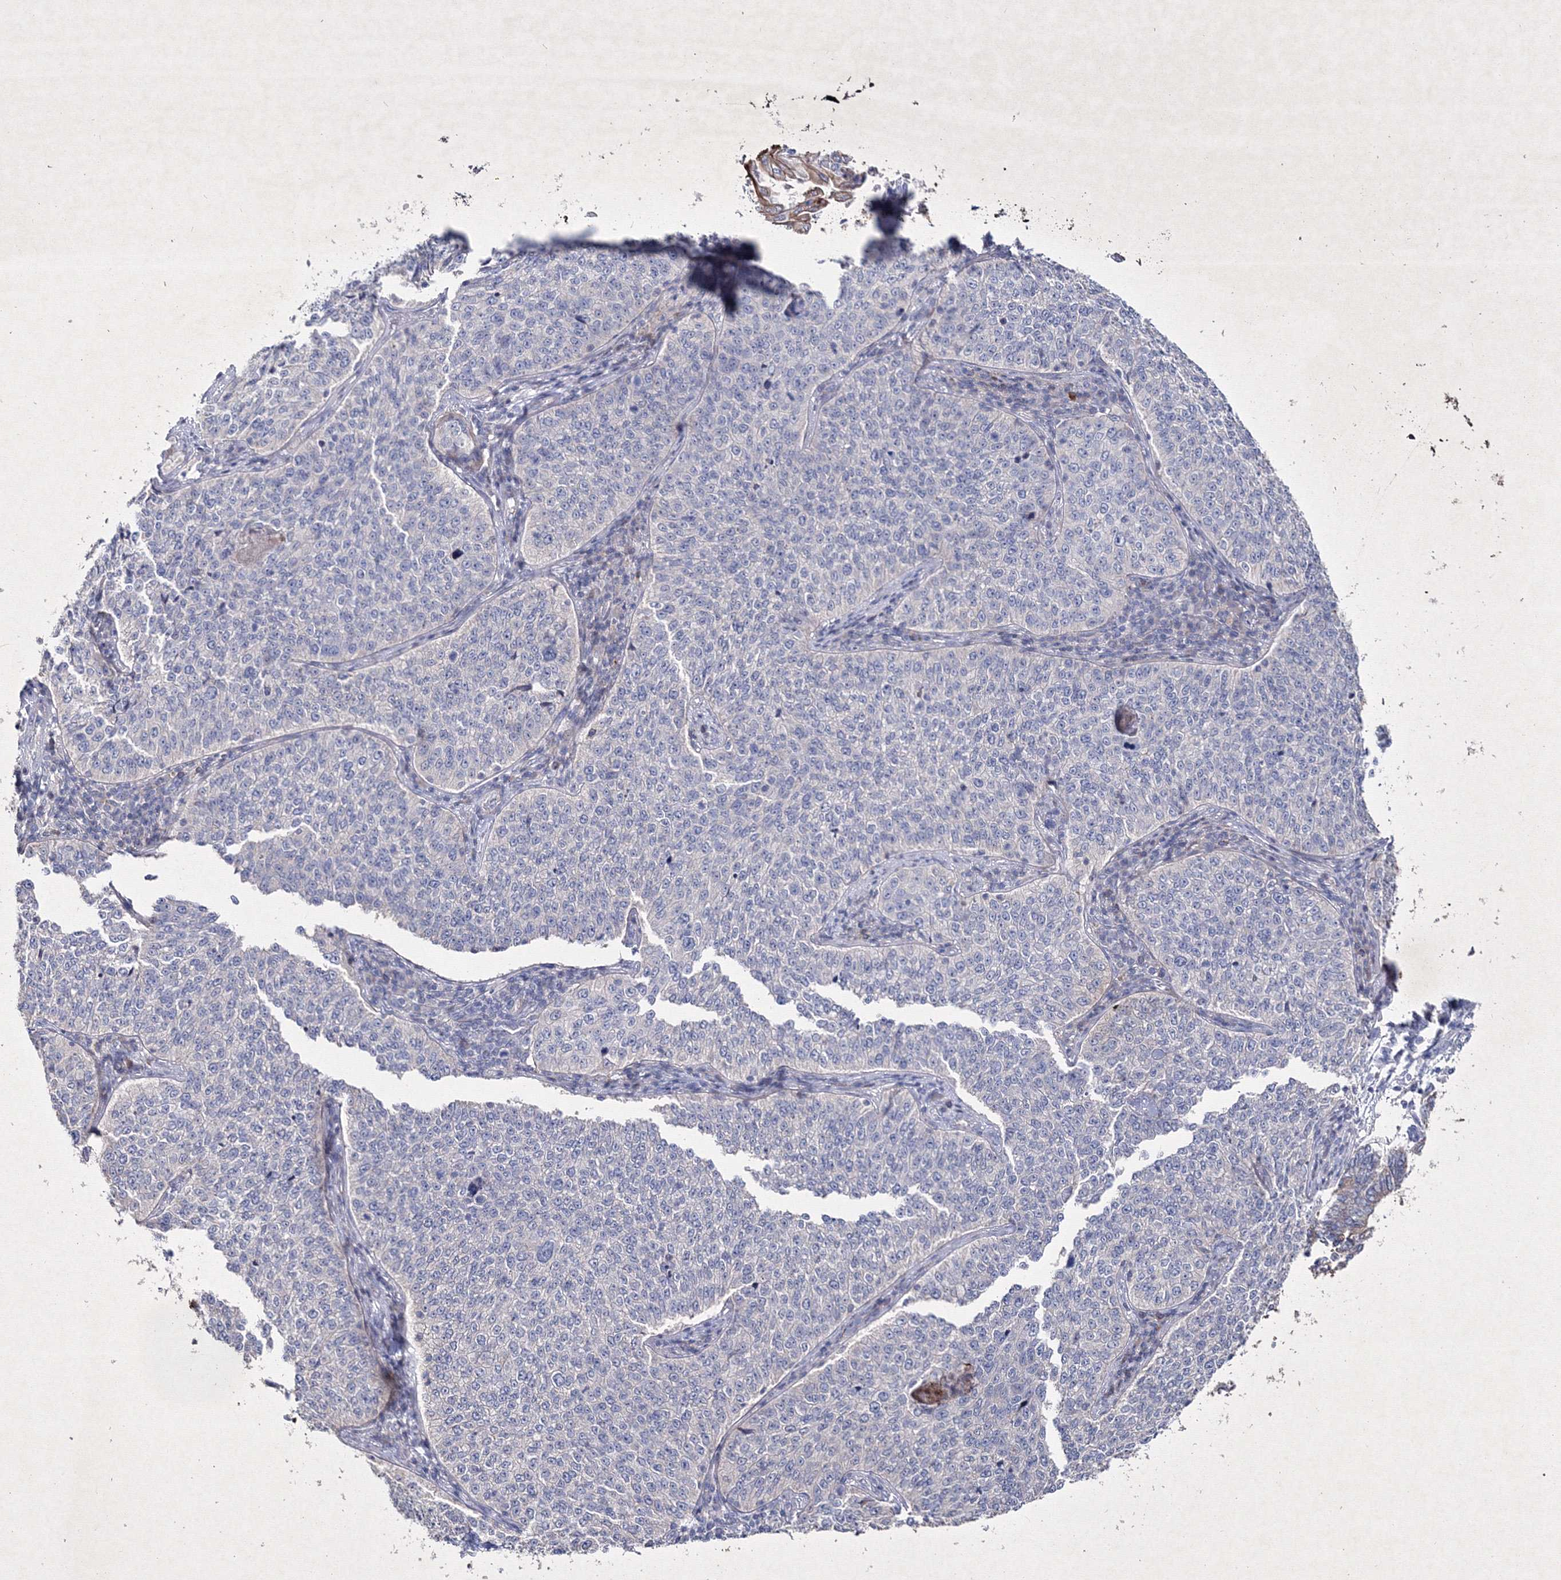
{"staining": {"intensity": "negative", "quantity": "none", "location": "none"}, "tissue": "cervical cancer", "cell_type": "Tumor cells", "image_type": "cancer", "snomed": [{"axis": "morphology", "description": "Squamous cell carcinoma, NOS"}, {"axis": "topography", "description": "Cervix"}], "caption": "Protein analysis of squamous cell carcinoma (cervical) displays no significant expression in tumor cells. Brightfield microscopy of immunohistochemistry stained with DAB (brown) and hematoxylin (blue), captured at high magnification.", "gene": "SMIM29", "patient": {"sex": "female", "age": 35}}